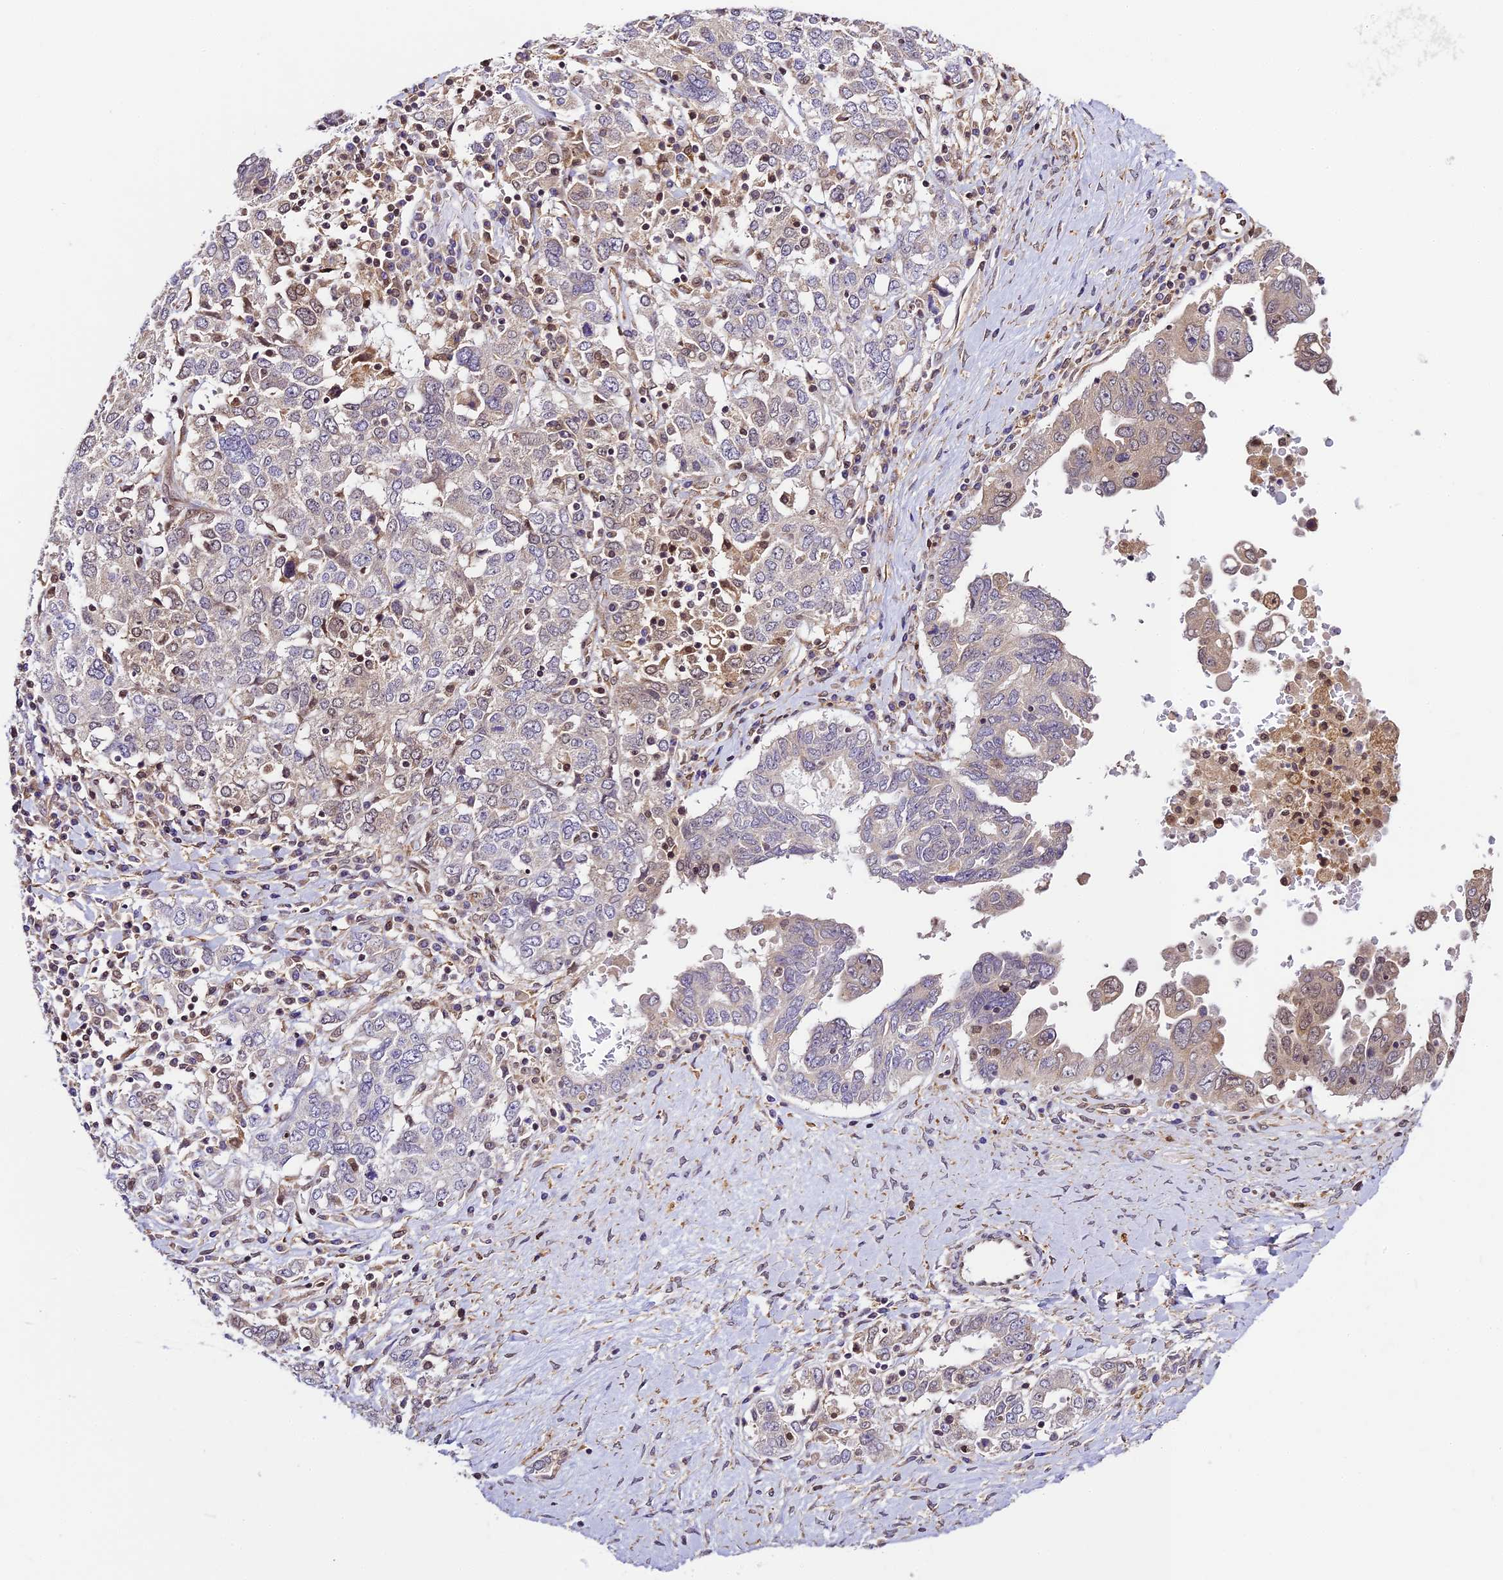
{"staining": {"intensity": "weak", "quantity": "<25%", "location": "cytoplasmic/membranous"}, "tissue": "ovarian cancer", "cell_type": "Tumor cells", "image_type": "cancer", "snomed": [{"axis": "morphology", "description": "Carcinoma, endometroid"}, {"axis": "topography", "description": "Ovary"}], "caption": "IHC of human ovarian cancer exhibits no positivity in tumor cells. (IHC, brightfield microscopy, high magnification).", "gene": "TRIM22", "patient": {"sex": "female", "age": 62}}